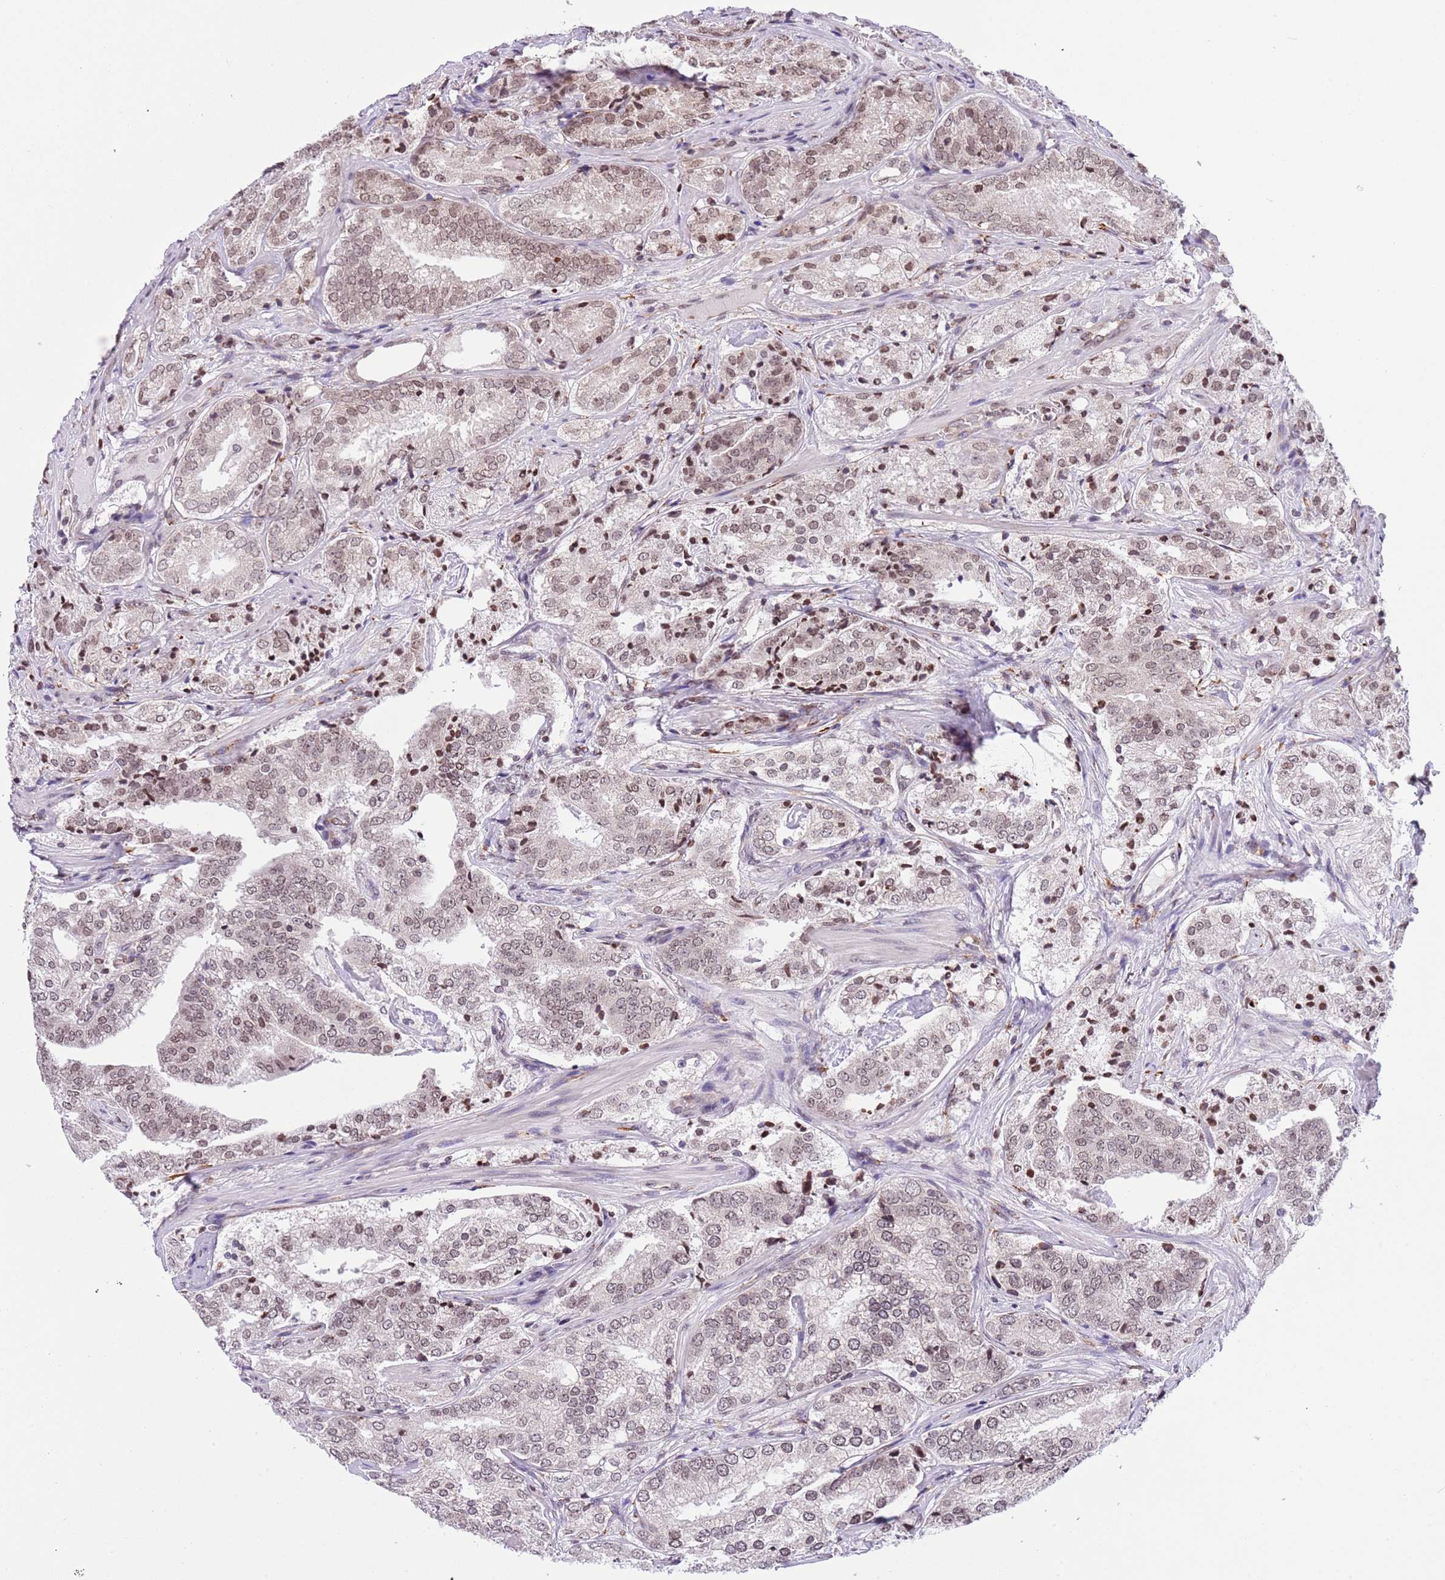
{"staining": {"intensity": "moderate", "quantity": ">75%", "location": "nuclear"}, "tissue": "prostate cancer", "cell_type": "Tumor cells", "image_type": "cancer", "snomed": [{"axis": "morphology", "description": "Adenocarcinoma, High grade"}, {"axis": "topography", "description": "Prostate"}], "caption": "Approximately >75% of tumor cells in high-grade adenocarcinoma (prostate) reveal moderate nuclear protein positivity as visualized by brown immunohistochemical staining.", "gene": "NRIP1", "patient": {"sex": "male", "age": 63}}